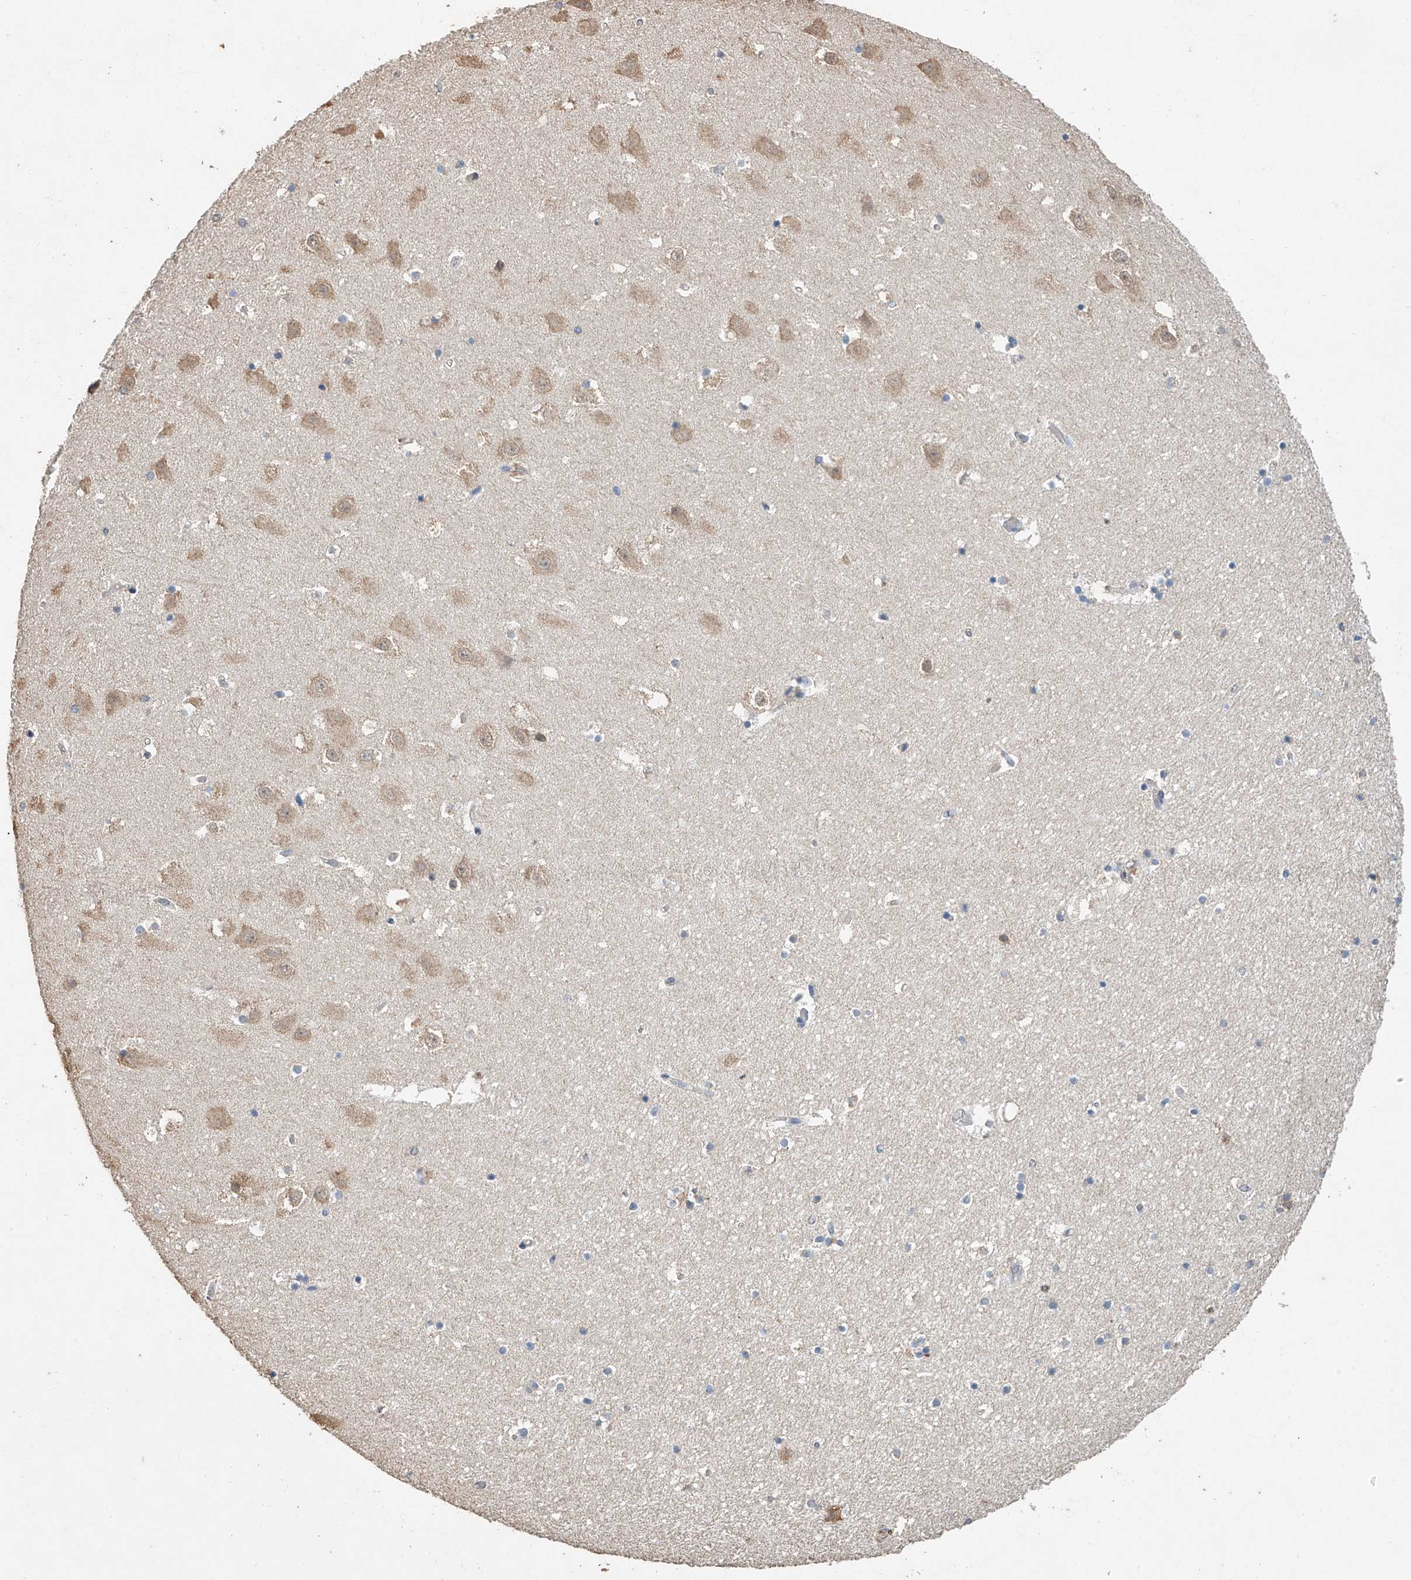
{"staining": {"intensity": "weak", "quantity": "25%-75%", "location": "cytoplasmic/membranous"}, "tissue": "hippocampus", "cell_type": "Glial cells", "image_type": "normal", "snomed": [{"axis": "morphology", "description": "Normal tissue, NOS"}, {"axis": "topography", "description": "Hippocampus"}], "caption": "Unremarkable hippocampus was stained to show a protein in brown. There is low levels of weak cytoplasmic/membranous expression in about 25%-75% of glial cells. The staining was performed using DAB (3,3'-diaminobenzidine) to visualize the protein expression in brown, while the nuclei were stained in blue with hematoxylin (Magnification: 20x).", "gene": "CERS4", "patient": {"sex": "female", "age": 52}}